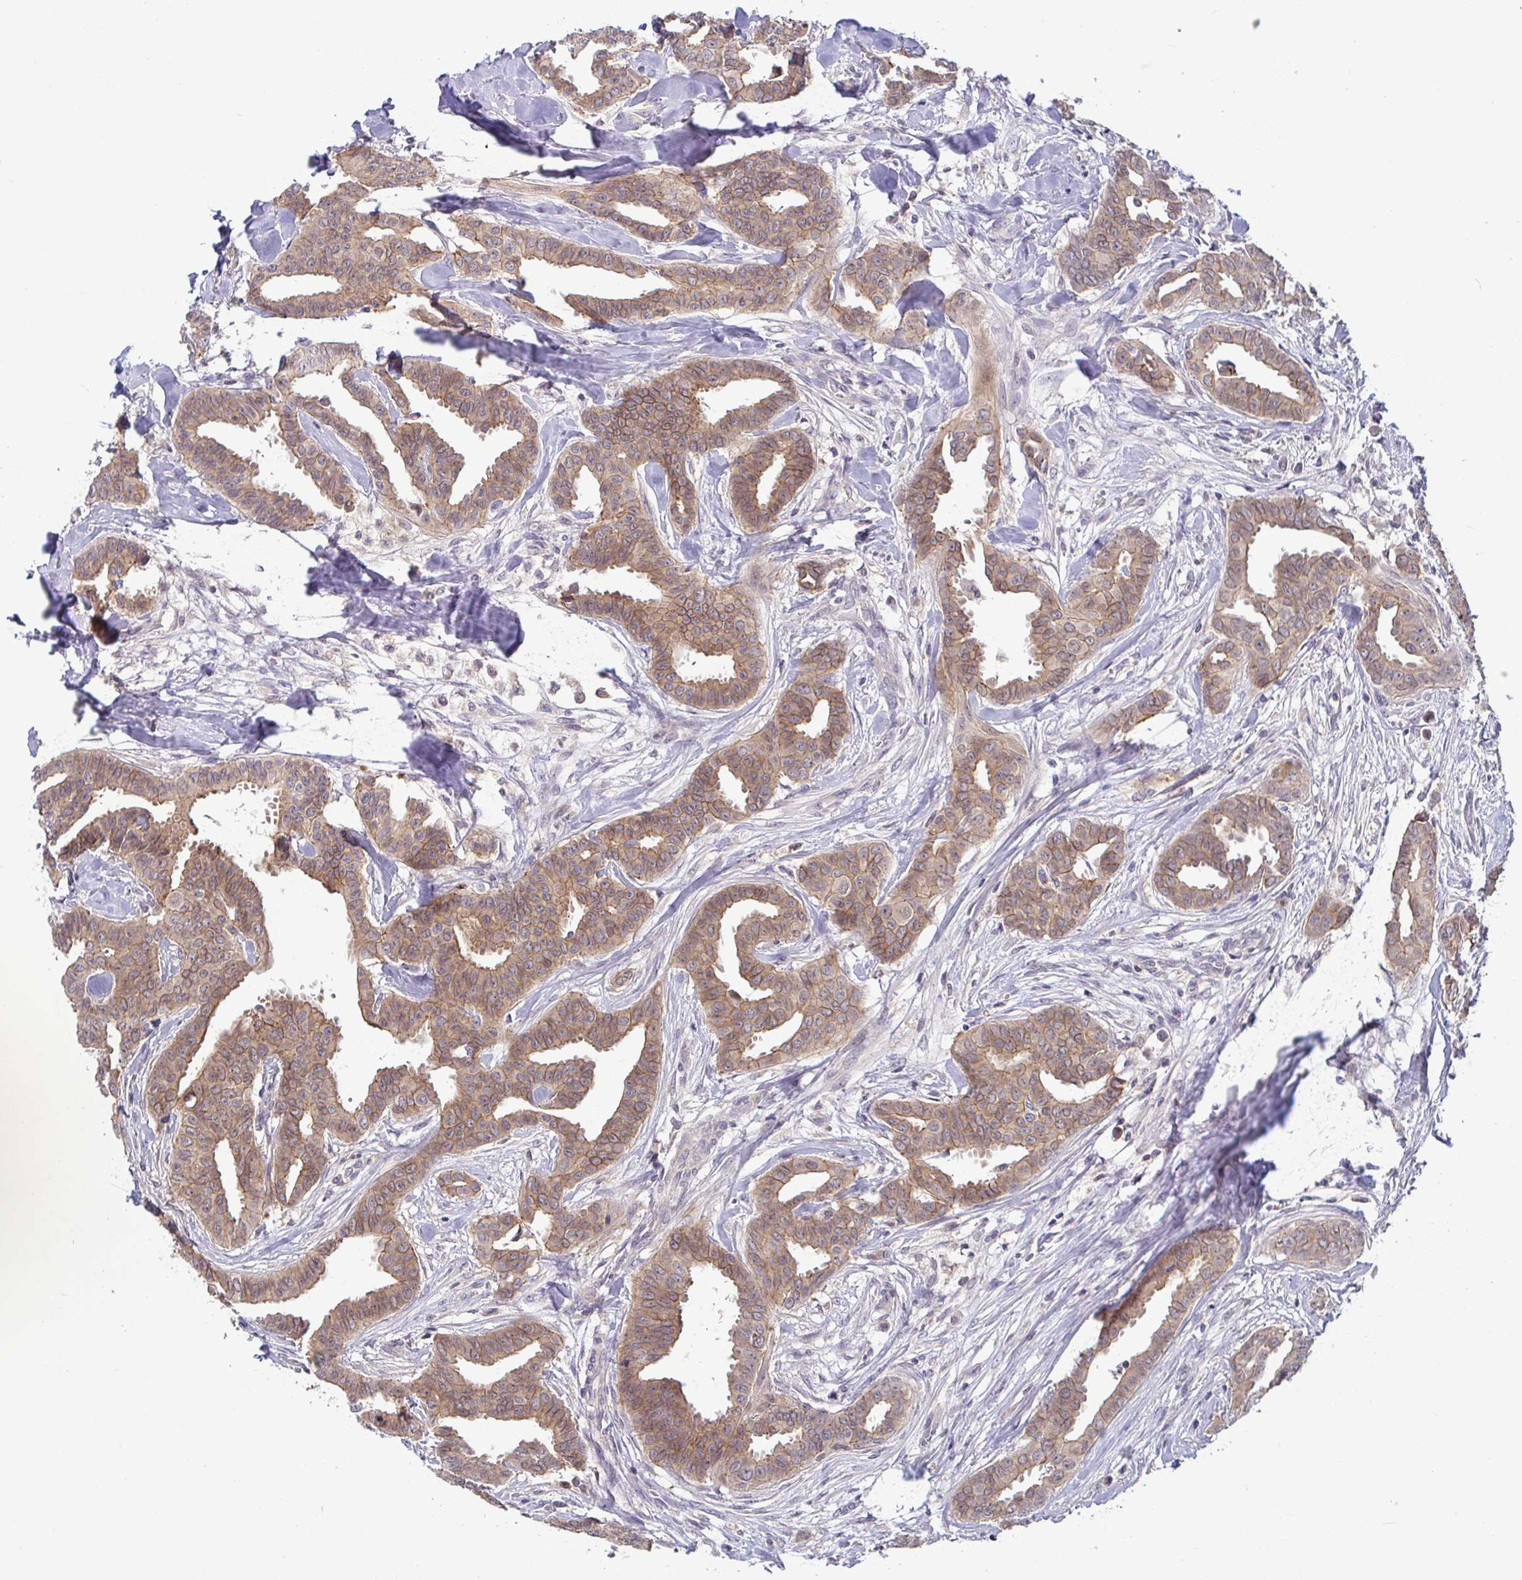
{"staining": {"intensity": "moderate", "quantity": ">75%", "location": "cytoplasmic/membranous"}, "tissue": "breast cancer", "cell_type": "Tumor cells", "image_type": "cancer", "snomed": [{"axis": "morphology", "description": "Duct carcinoma"}, {"axis": "topography", "description": "Breast"}], "caption": "There is medium levels of moderate cytoplasmic/membranous positivity in tumor cells of breast cancer, as demonstrated by immunohistochemical staining (brown color).", "gene": "GSTM1", "patient": {"sex": "female", "age": 45}}